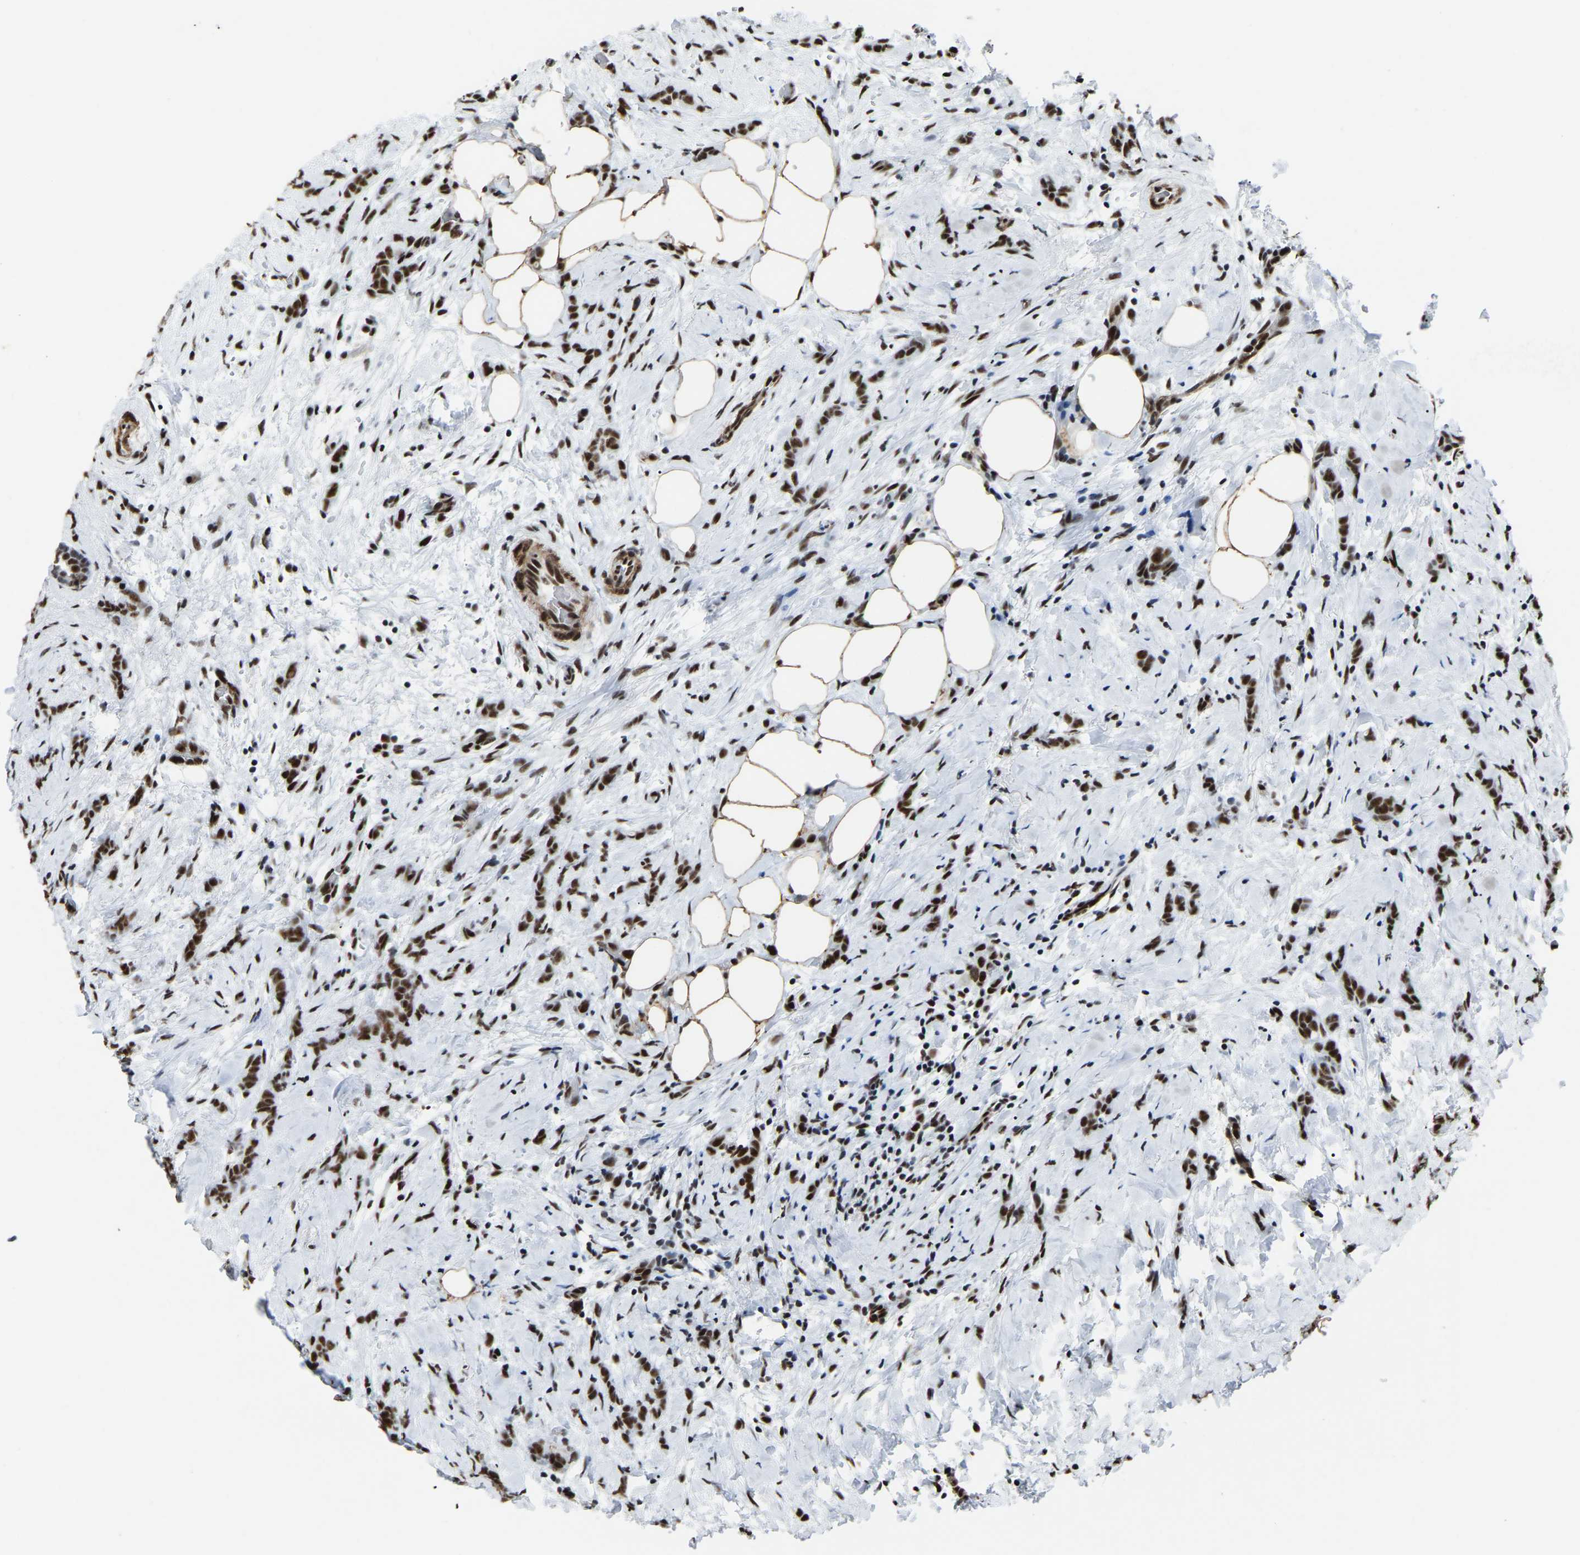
{"staining": {"intensity": "strong", "quantity": ">75%", "location": "nuclear"}, "tissue": "breast cancer", "cell_type": "Tumor cells", "image_type": "cancer", "snomed": [{"axis": "morphology", "description": "Lobular carcinoma, in situ"}, {"axis": "morphology", "description": "Lobular carcinoma"}, {"axis": "topography", "description": "Breast"}], "caption": "Immunohistochemical staining of breast cancer demonstrates high levels of strong nuclear expression in about >75% of tumor cells.", "gene": "DDX5", "patient": {"sex": "female", "age": 41}}